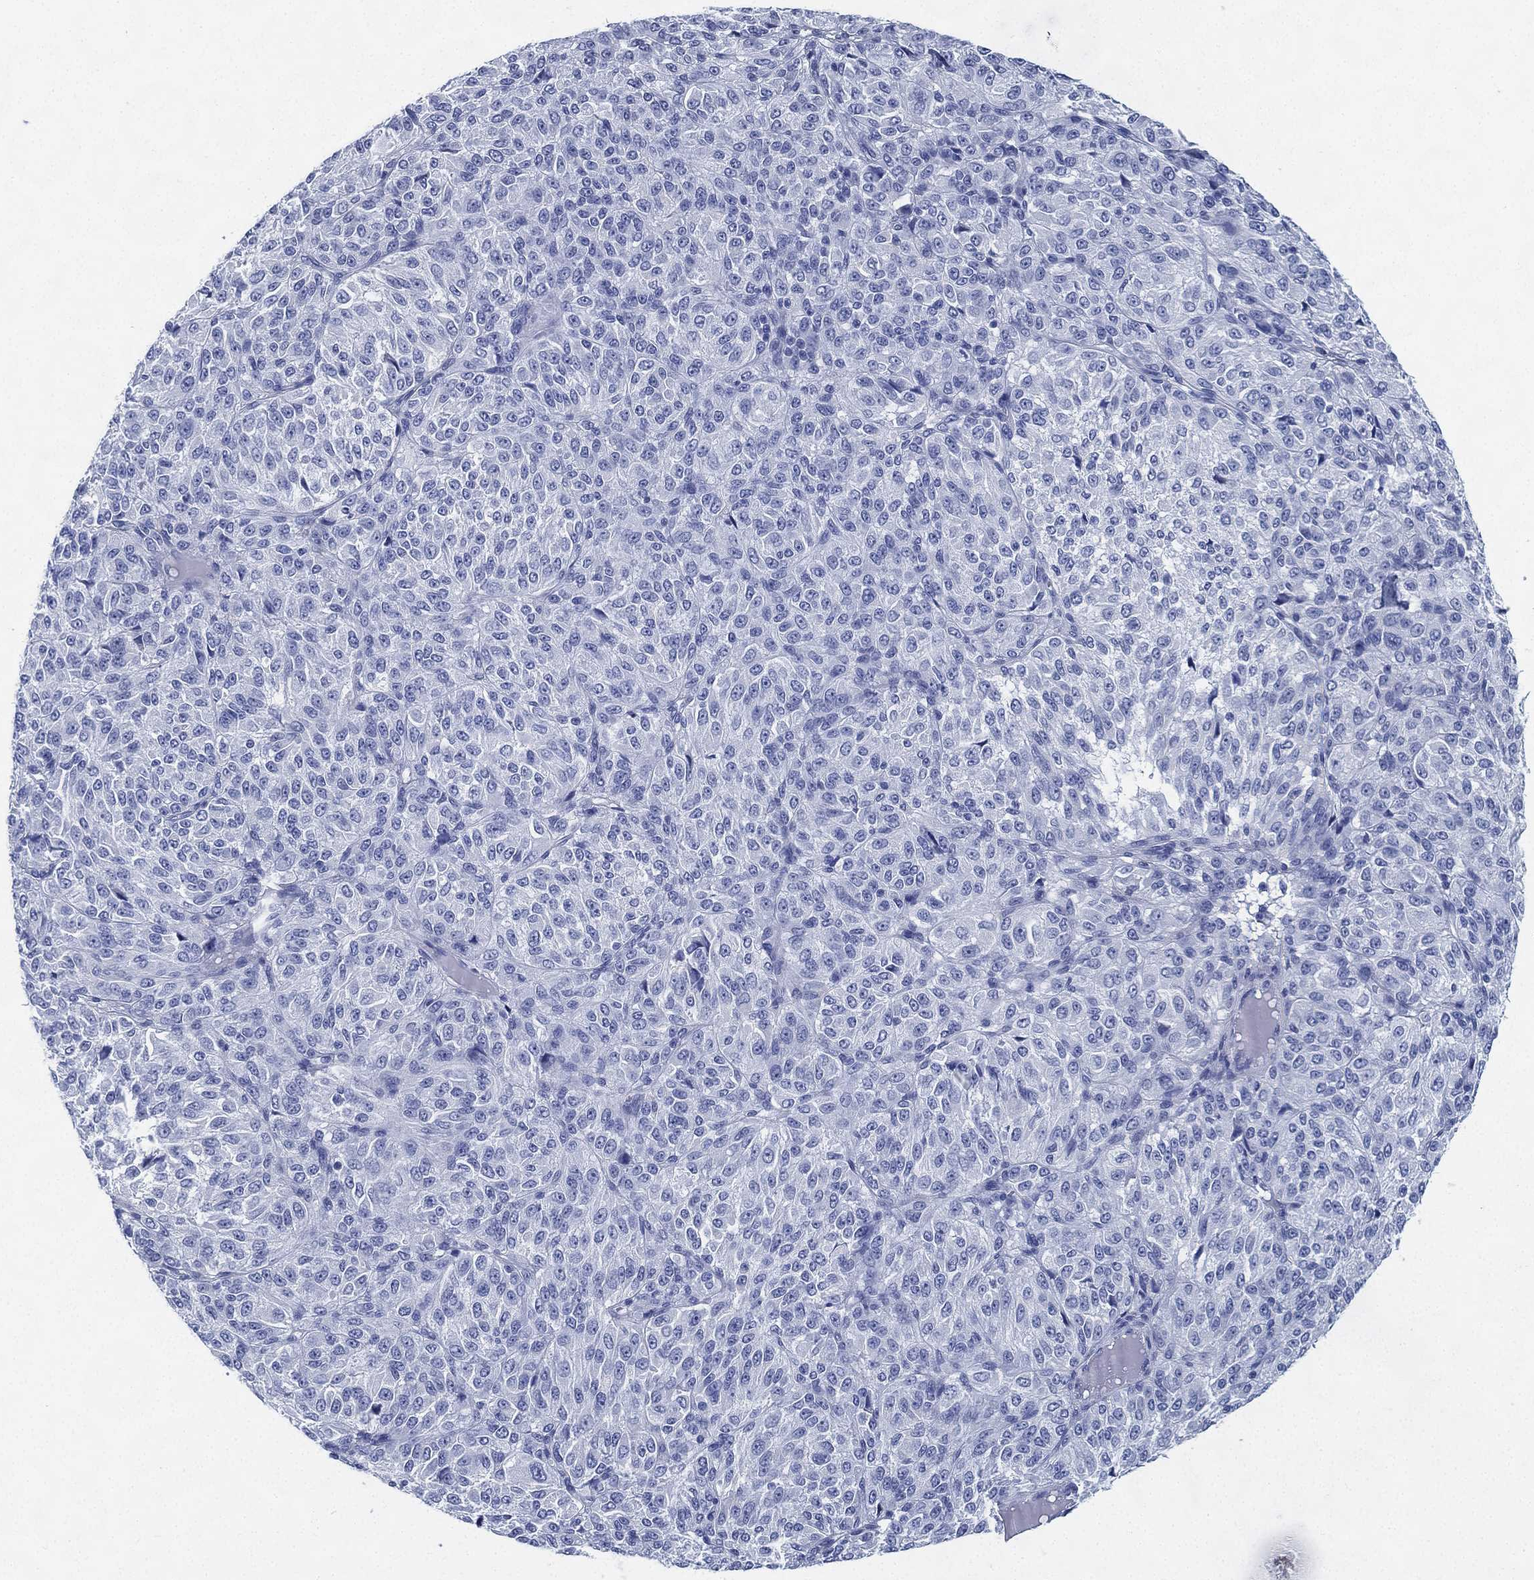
{"staining": {"intensity": "negative", "quantity": "none", "location": "none"}, "tissue": "melanoma", "cell_type": "Tumor cells", "image_type": "cancer", "snomed": [{"axis": "morphology", "description": "Malignant melanoma, Metastatic site"}, {"axis": "topography", "description": "Brain"}], "caption": "The micrograph demonstrates no significant positivity in tumor cells of melanoma.", "gene": "DEFB121", "patient": {"sex": "female", "age": 56}}